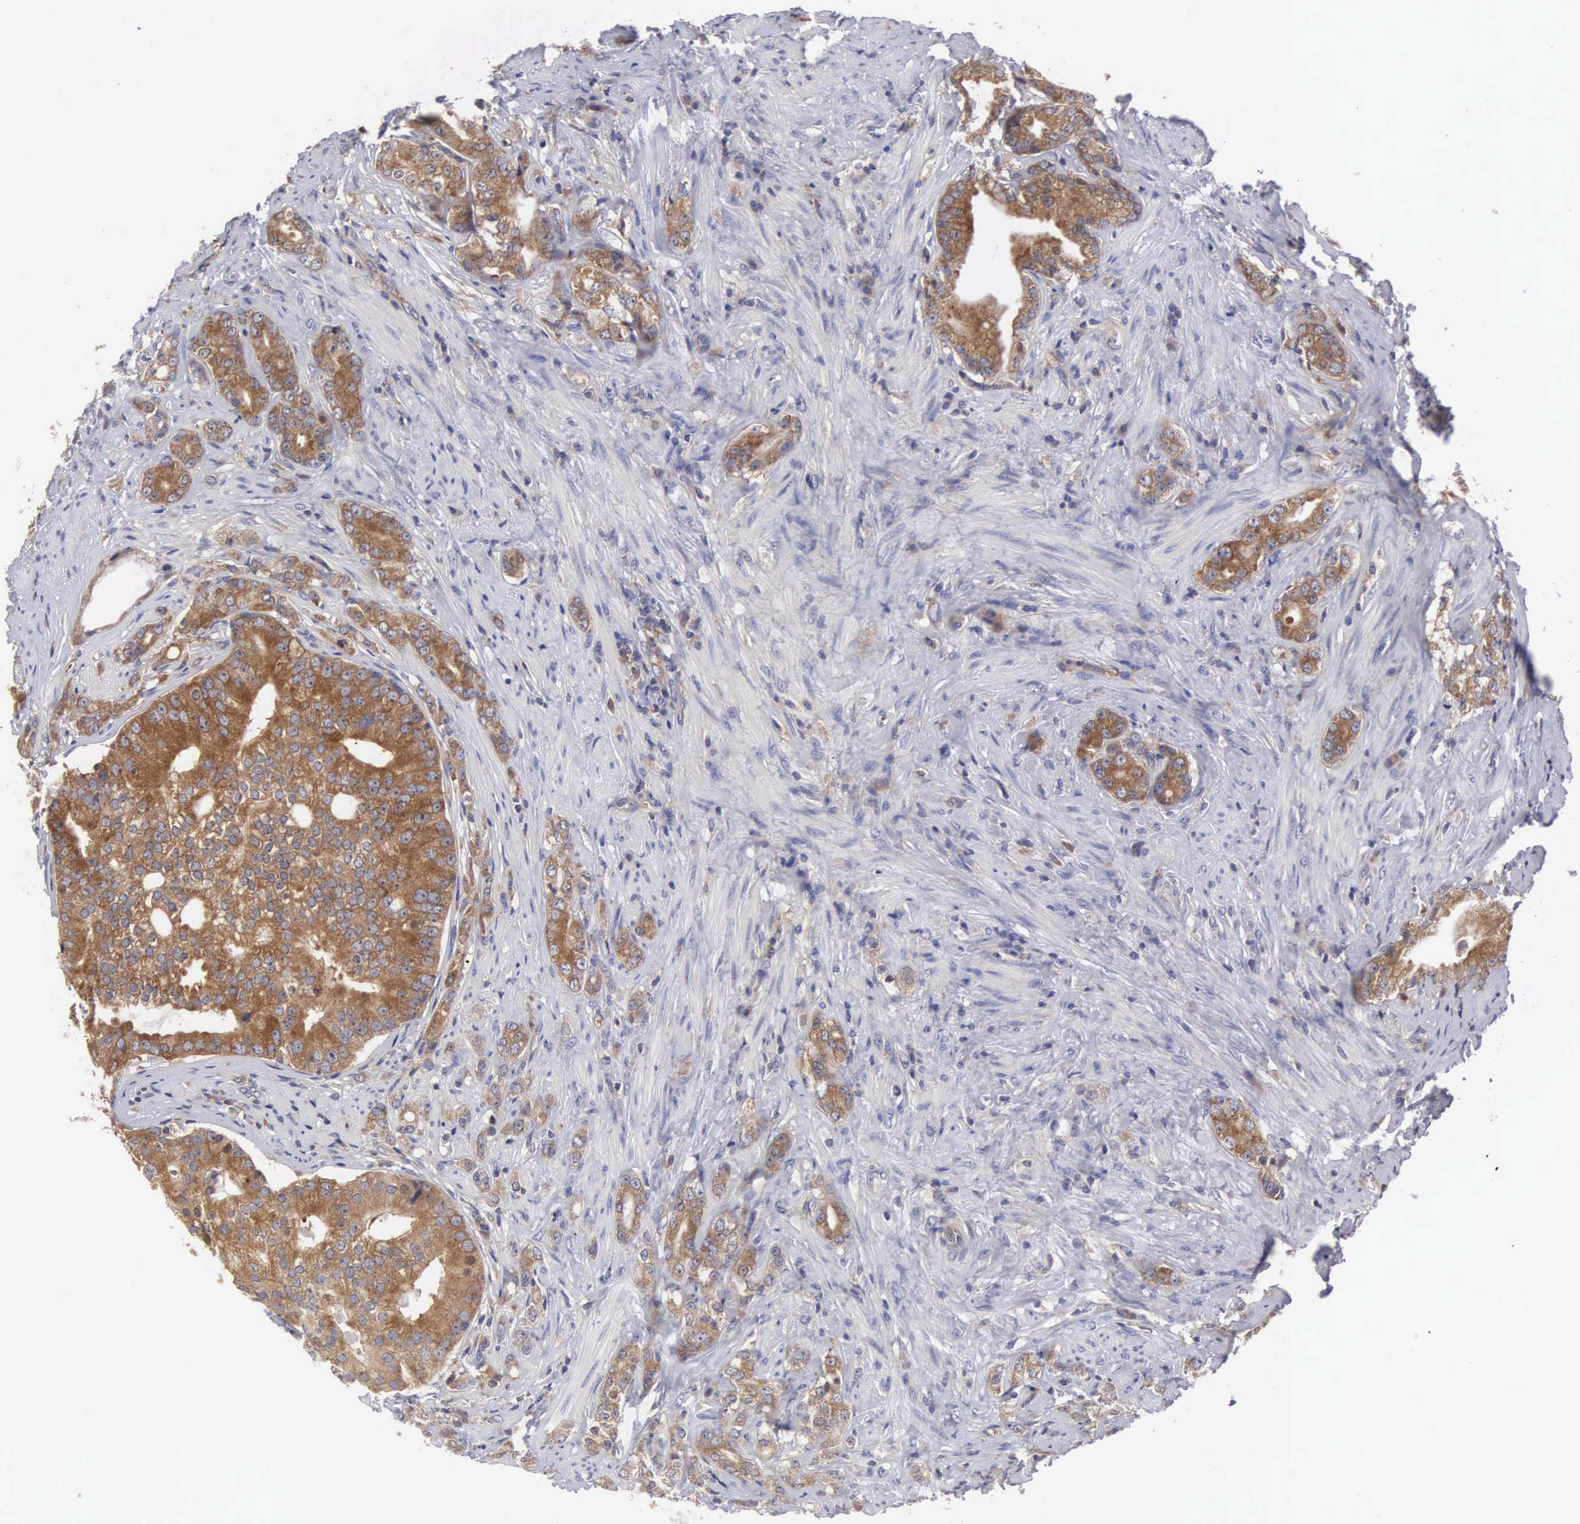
{"staining": {"intensity": "moderate", "quantity": ">75%", "location": "cytoplasmic/membranous"}, "tissue": "prostate cancer", "cell_type": "Tumor cells", "image_type": "cancer", "snomed": [{"axis": "morphology", "description": "Adenocarcinoma, Medium grade"}, {"axis": "topography", "description": "Prostate"}], "caption": "An immunohistochemistry (IHC) photomicrograph of neoplastic tissue is shown. Protein staining in brown labels moderate cytoplasmic/membranous positivity in prostate cancer within tumor cells.", "gene": "GRIPAP1", "patient": {"sex": "male", "age": 59}}